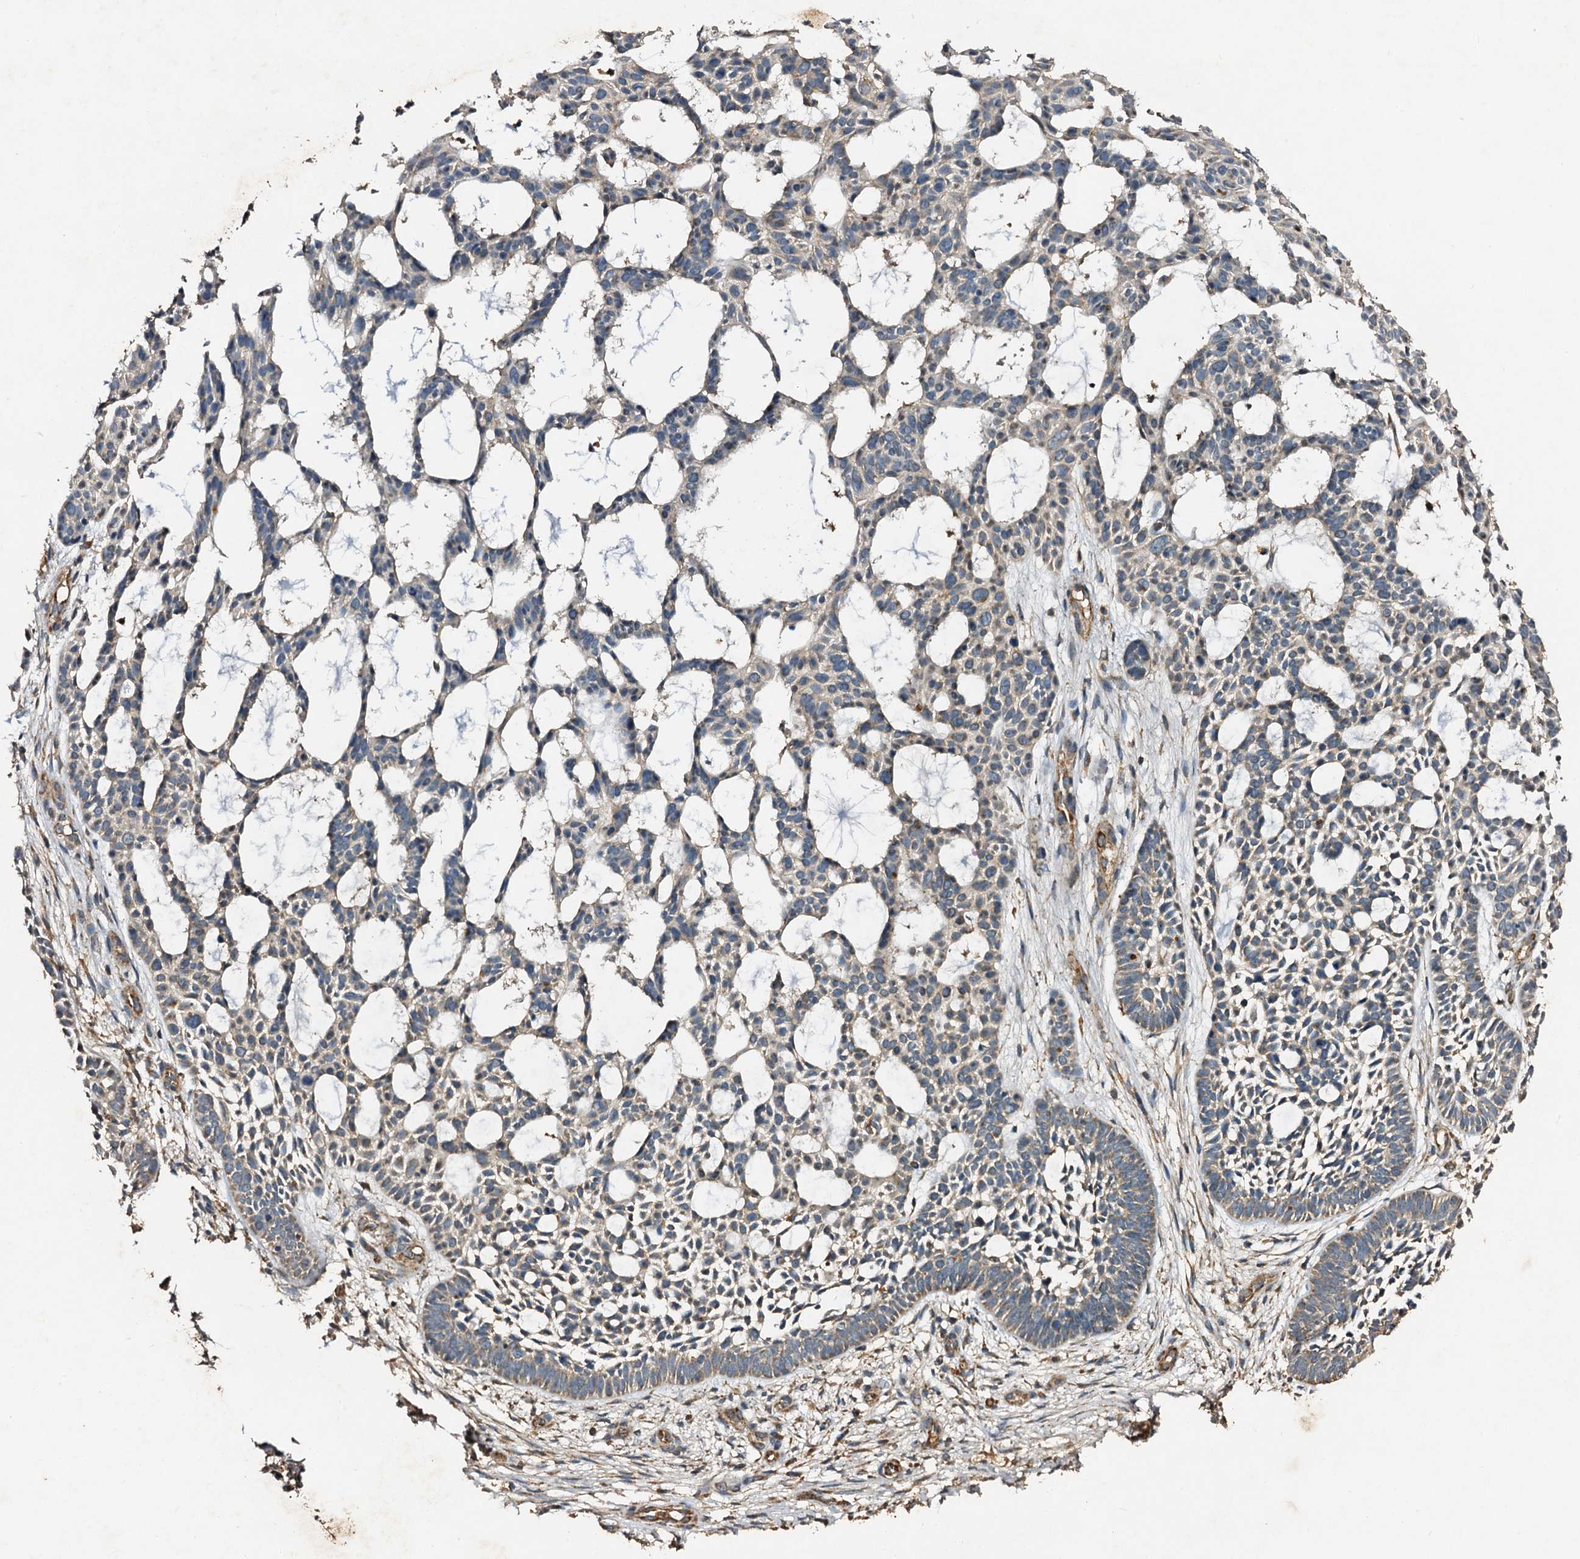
{"staining": {"intensity": "weak", "quantity": "25%-75%", "location": "cytoplasmic/membranous"}, "tissue": "skin cancer", "cell_type": "Tumor cells", "image_type": "cancer", "snomed": [{"axis": "morphology", "description": "Basal cell carcinoma"}, {"axis": "topography", "description": "Skin"}], "caption": "Immunohistochemical staining of skin cancer demonstrates low levels of weak cytoplasmic/membranous protein staining in about 25%-75% of tumor cells. (DAB (3,3'-diaminobenzidine) = brown stain, brightfield microscopy at high magnification).", "gene": "NDUFA13", "patient": {"sex": "male", "age": 89}}